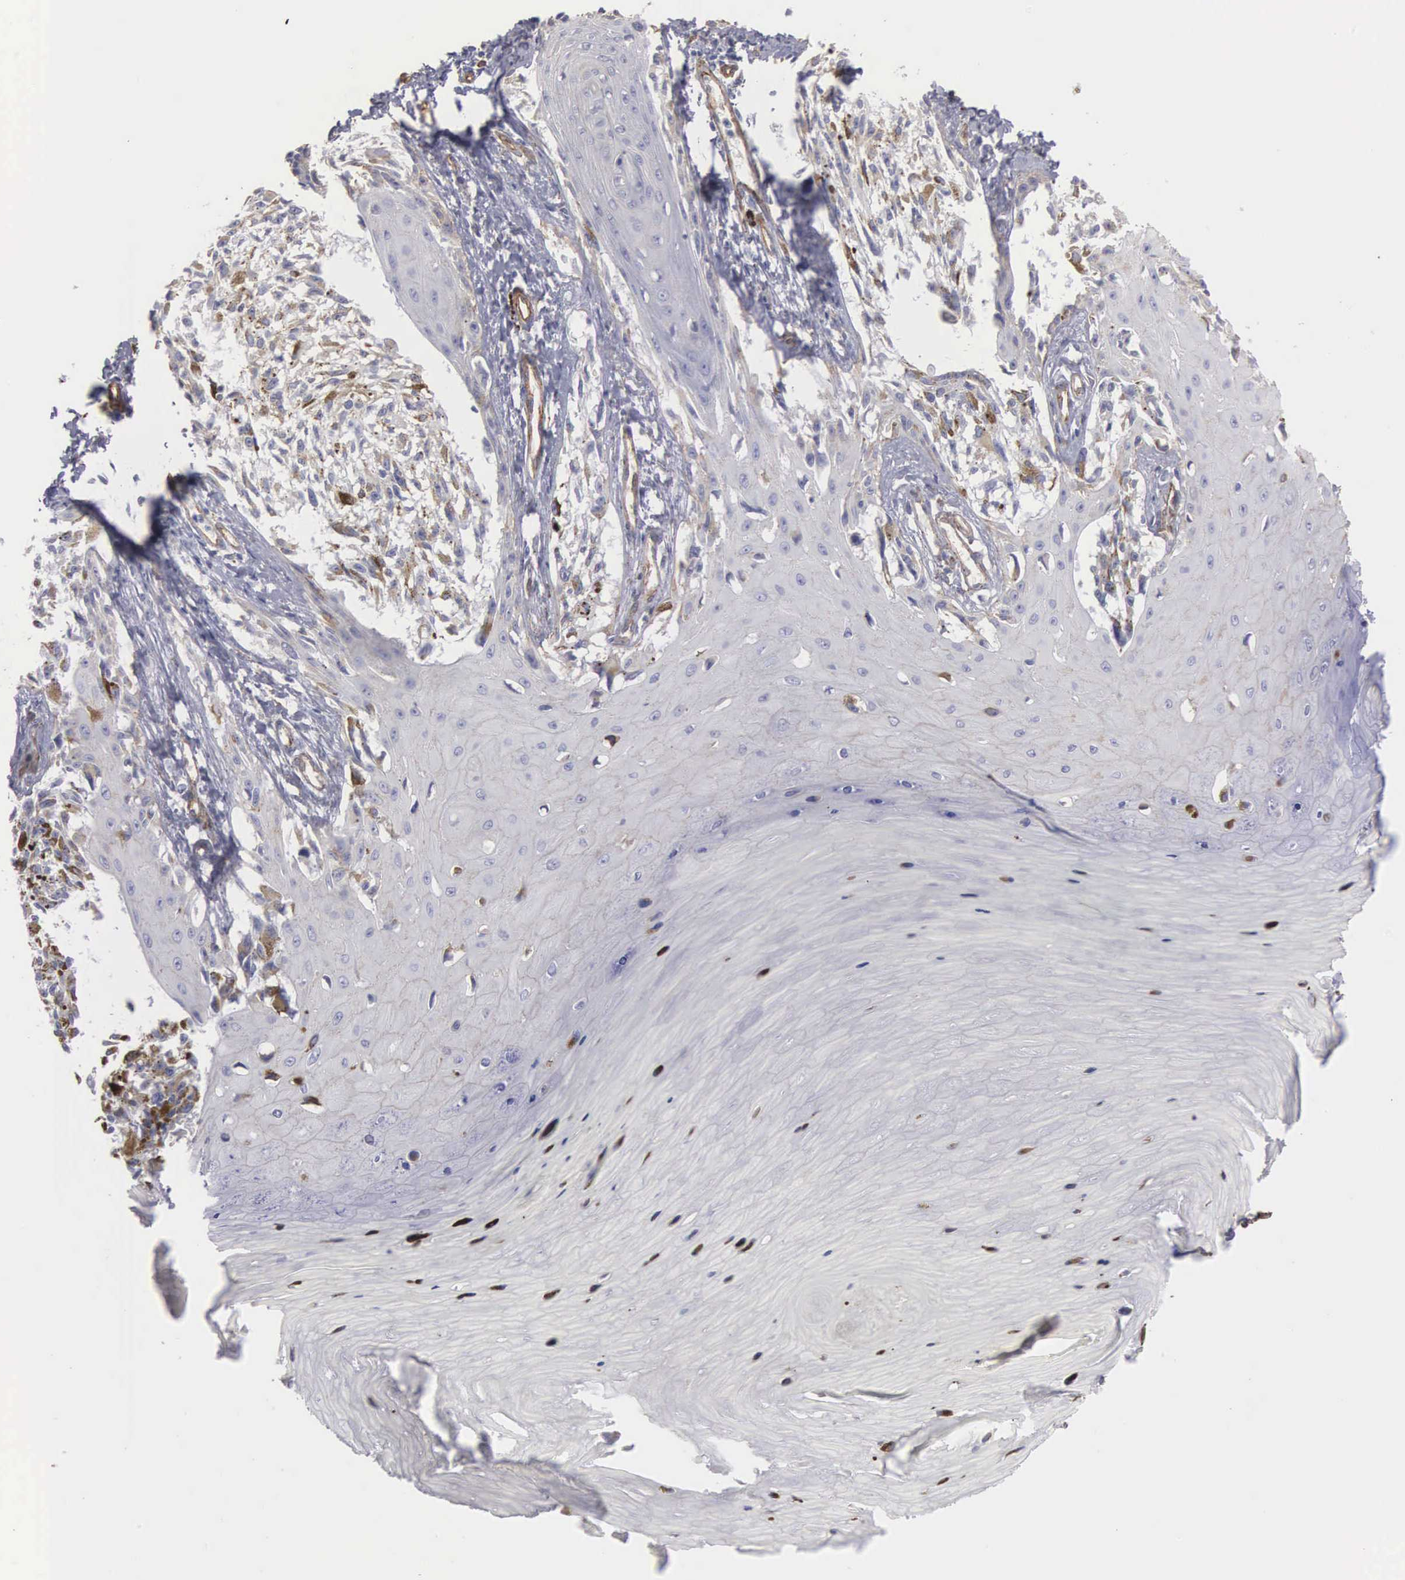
{"staining": {"intensity": "negative", "quantity": "none", "location": "none"}, "tissue": "melanoma", "cell_type": "Tumor cells", "image_type": "cancer", "snomed": [{"axis": "morphology", "description": "Malignant melanoma, NOS"}, {"axis": "topography", "description": "Skin"}], "caption": "DAB immunohistochemical staining of human malignant melanoma reveals no significant positivity in tumor cells. The staining was performed using DAB to visualize the protein expression in brown, while the nuclei were stained in blue with hematoxylin (Magnification: 20x).", "gene": "MAGEB10", "patient": {"sex": "female", "age": 82}}